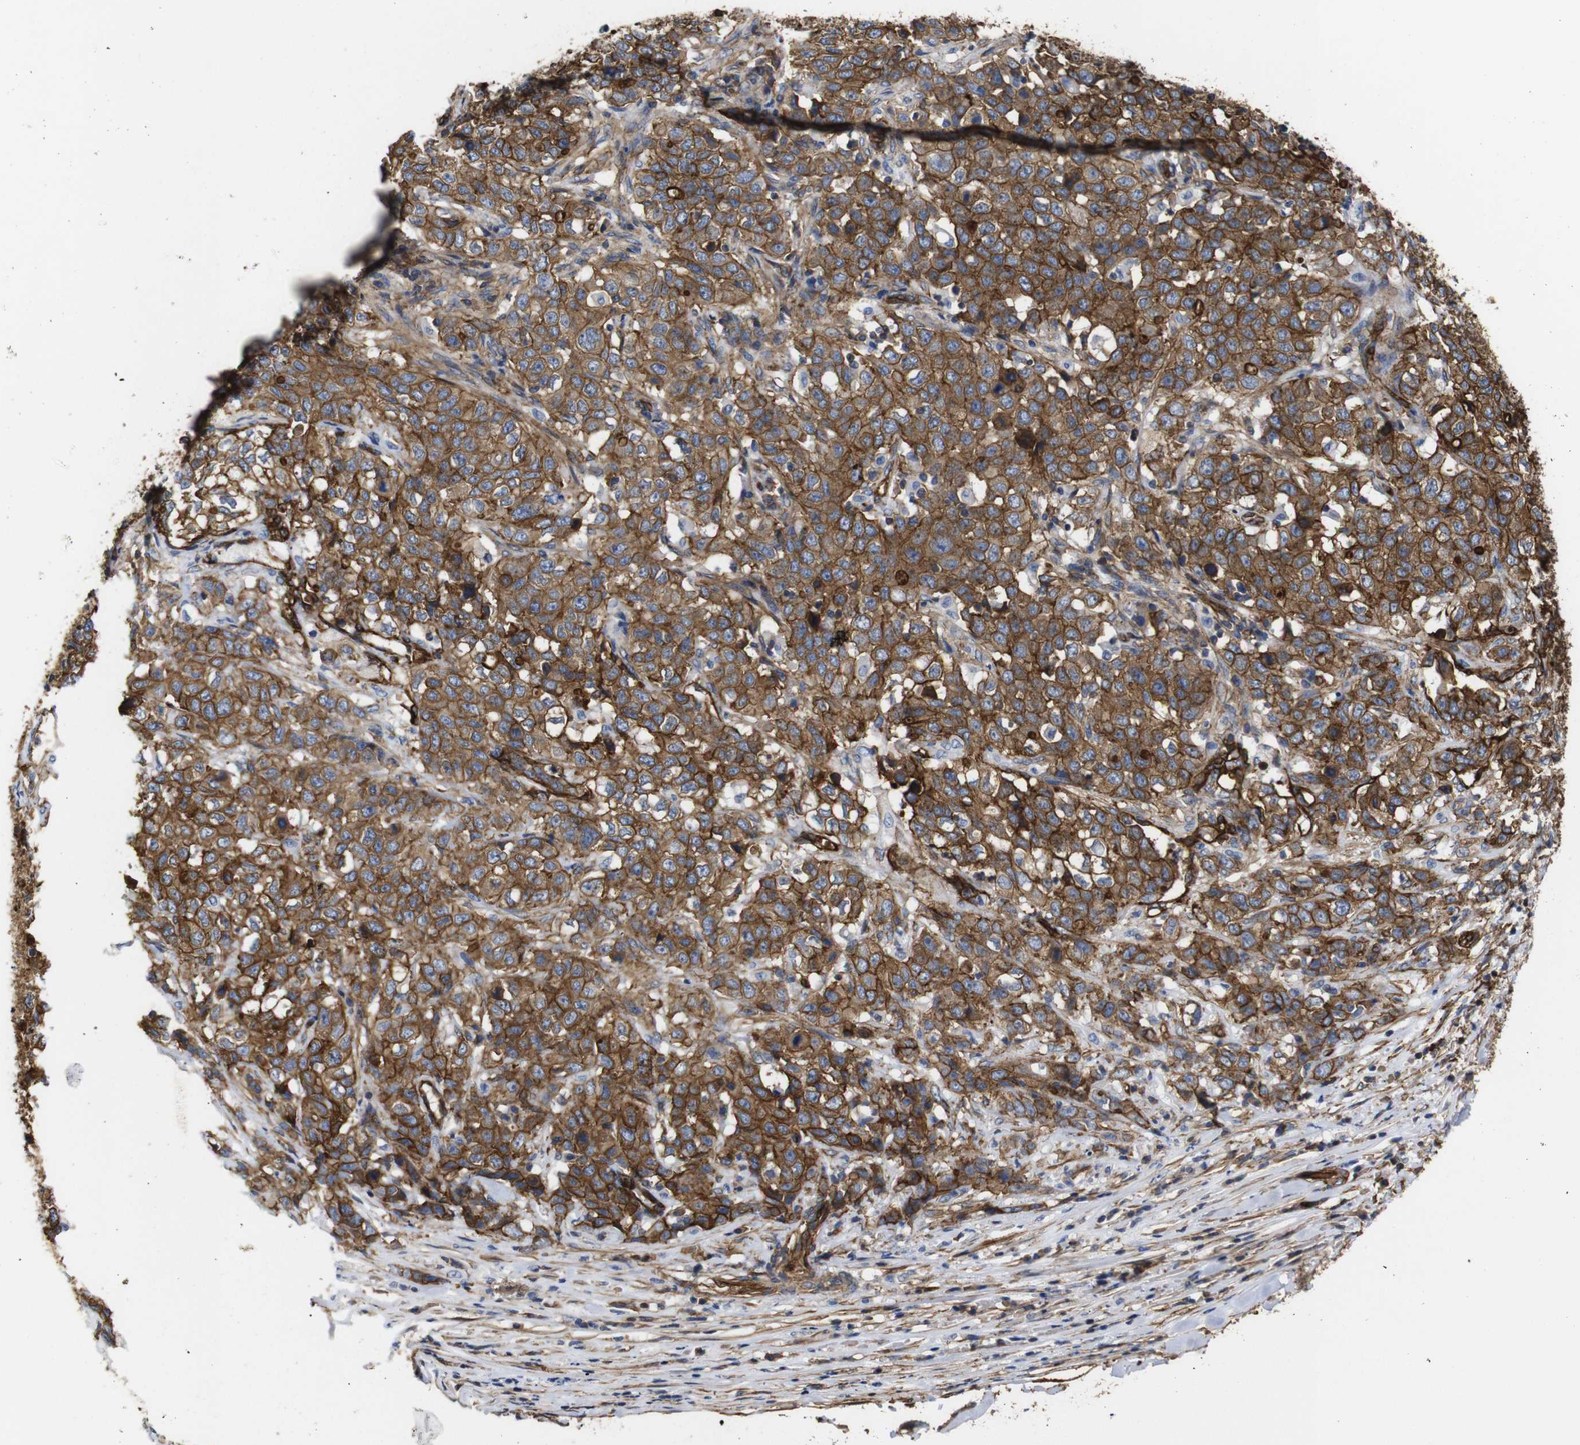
{"staining": {"intensity": "moderate", "quantity": ">75%", "location": "cytoplasmic/membranous"}, "tissue": "stomach cancer", "cell_type": "Tumor cells", "image_type": "cancer", "snomed": [{"axis": "morphology", "description": "Adenocarcinoma, NOS"}, {"axis": "topography", "description": "Stomach"}], "caption": "Protein analysis of stomach adenocarcinoma tissue exhibits moderate cytoplasmic/membranous staining in about >75% of tumor cells.", "gene": "SPTBN1", "patient": {"sex": "male", "age": 48}}